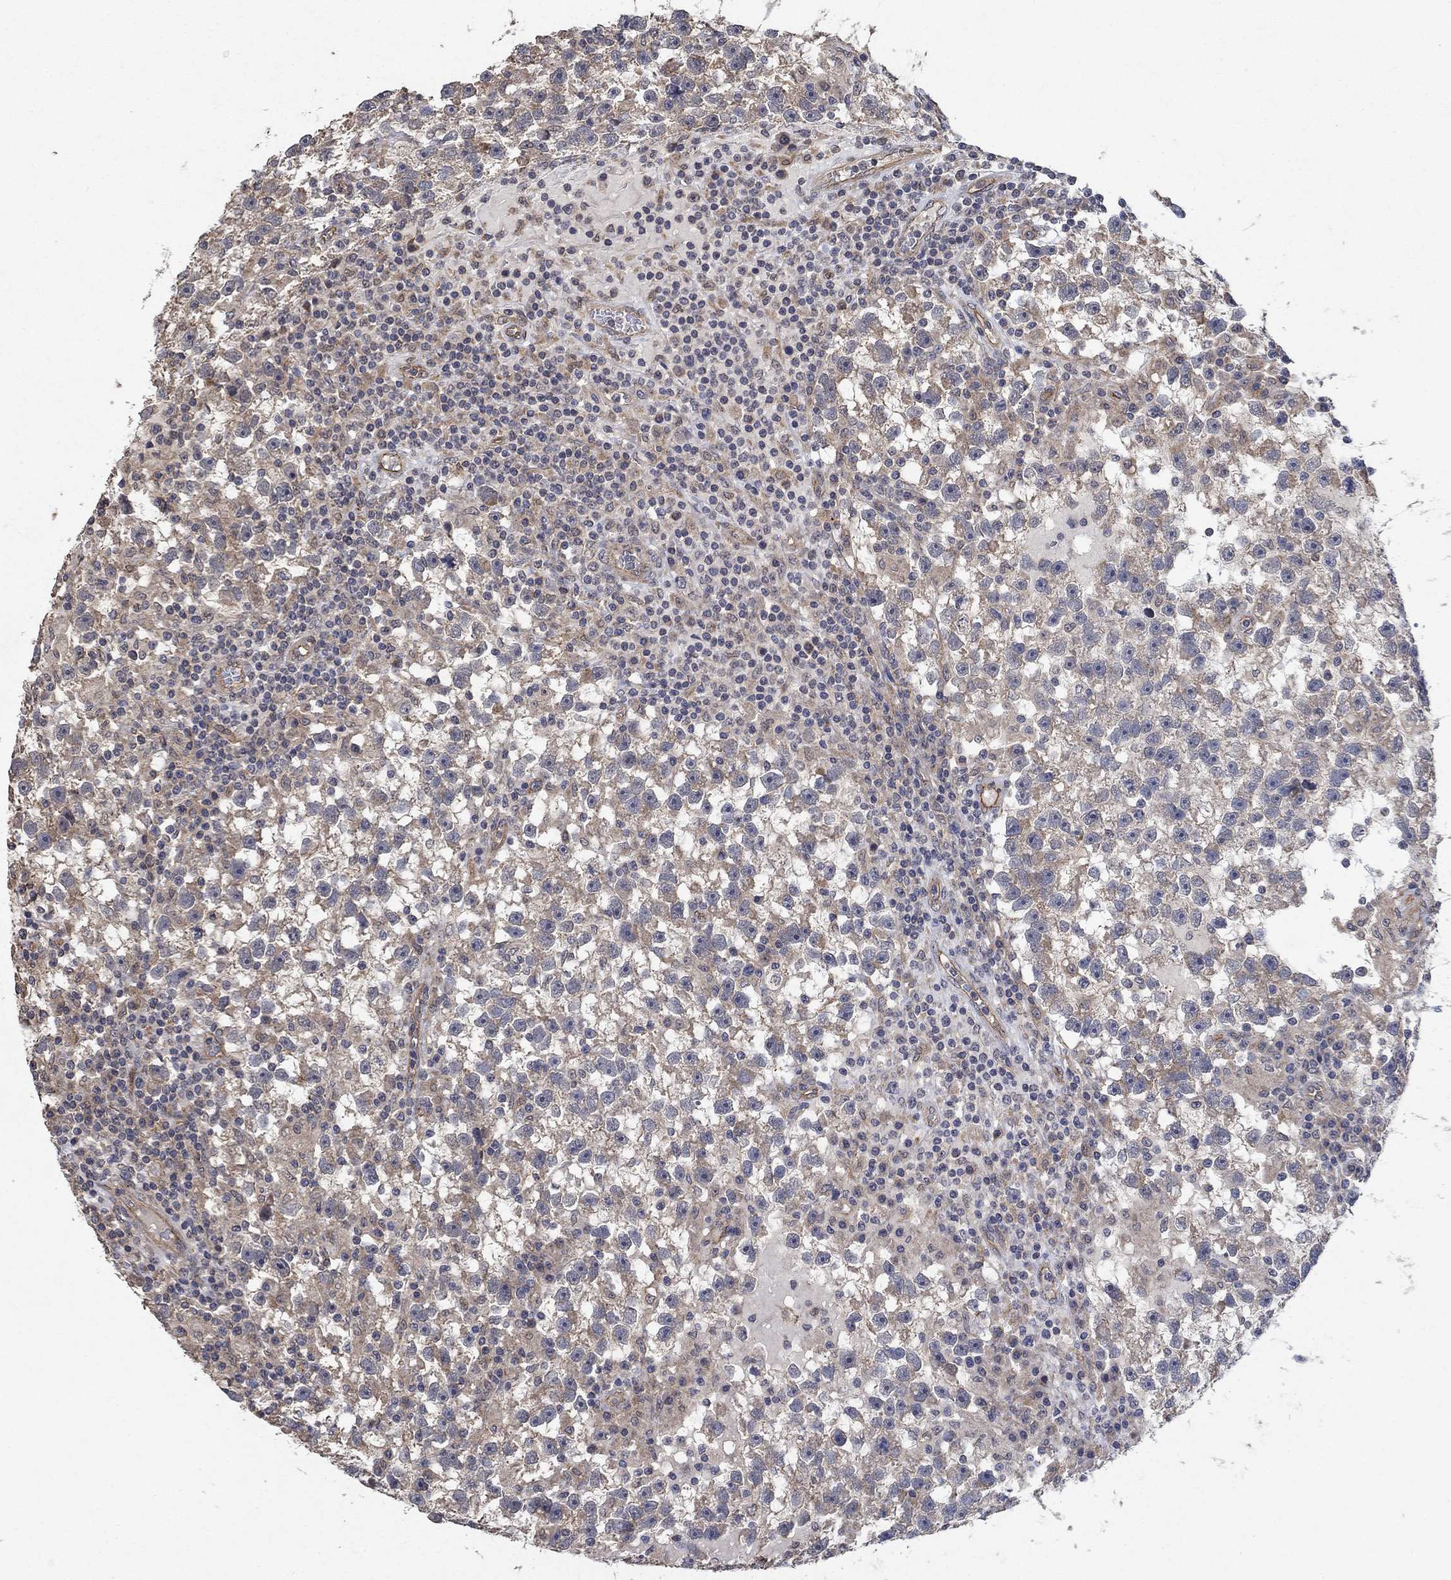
{"staining": {"intensity": "negative", "quantity": "none", "location": "none"}, "tissue": "testis cancer", "cell_type": "Tumor cells", "image_type": "cancer", "snomed": [{"axis": "morphology", "description": "Seminoma, NOS"}, {"axis": "topography", "description": "Testis"}], "caption": "A histopathology image of testis cancer (seminoma) stained for a protein exhibits no brown staining in tumor cells.", "gene": "MCUR1", "patient": {"sex": "male", "age": 47}}